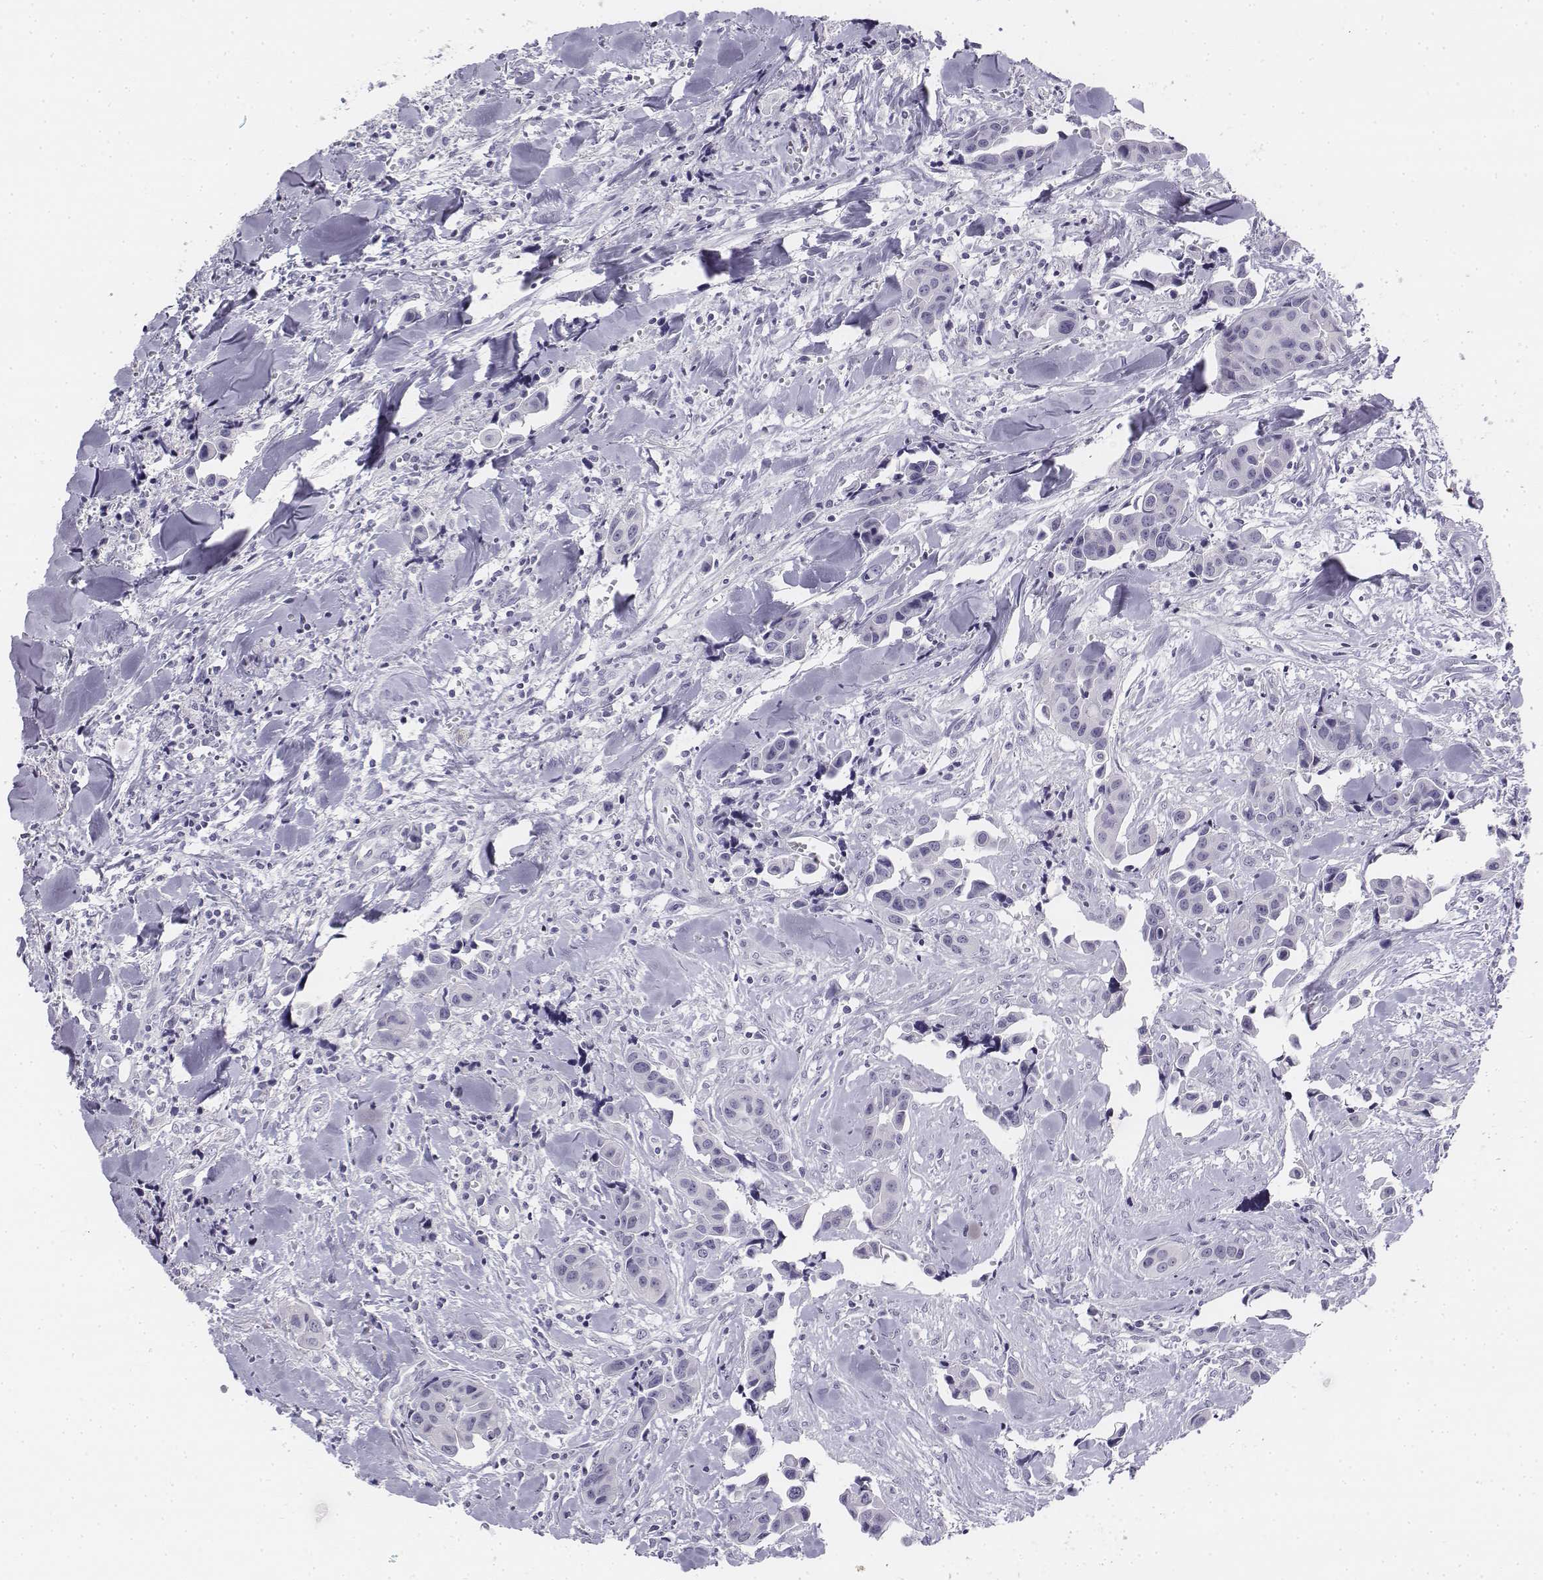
{"staining": {"intensity": "negative", "quantity": "none", "location": "none"}, "tissue": "head and neck cancer", "cell_type": "Tumor cells", "image_type": "cancer", "snomed": [{"axis": "morphology", "description": "Adenocarcinoma, NOS"}, {"axis": "topography", "description": "Head-Neck"}], "caption": "Tumor cells show no significant protein expression in adenocarcinoma (head and neck).", "gene": "UCN2", "patient": {"sex": "male", "age": 76}}